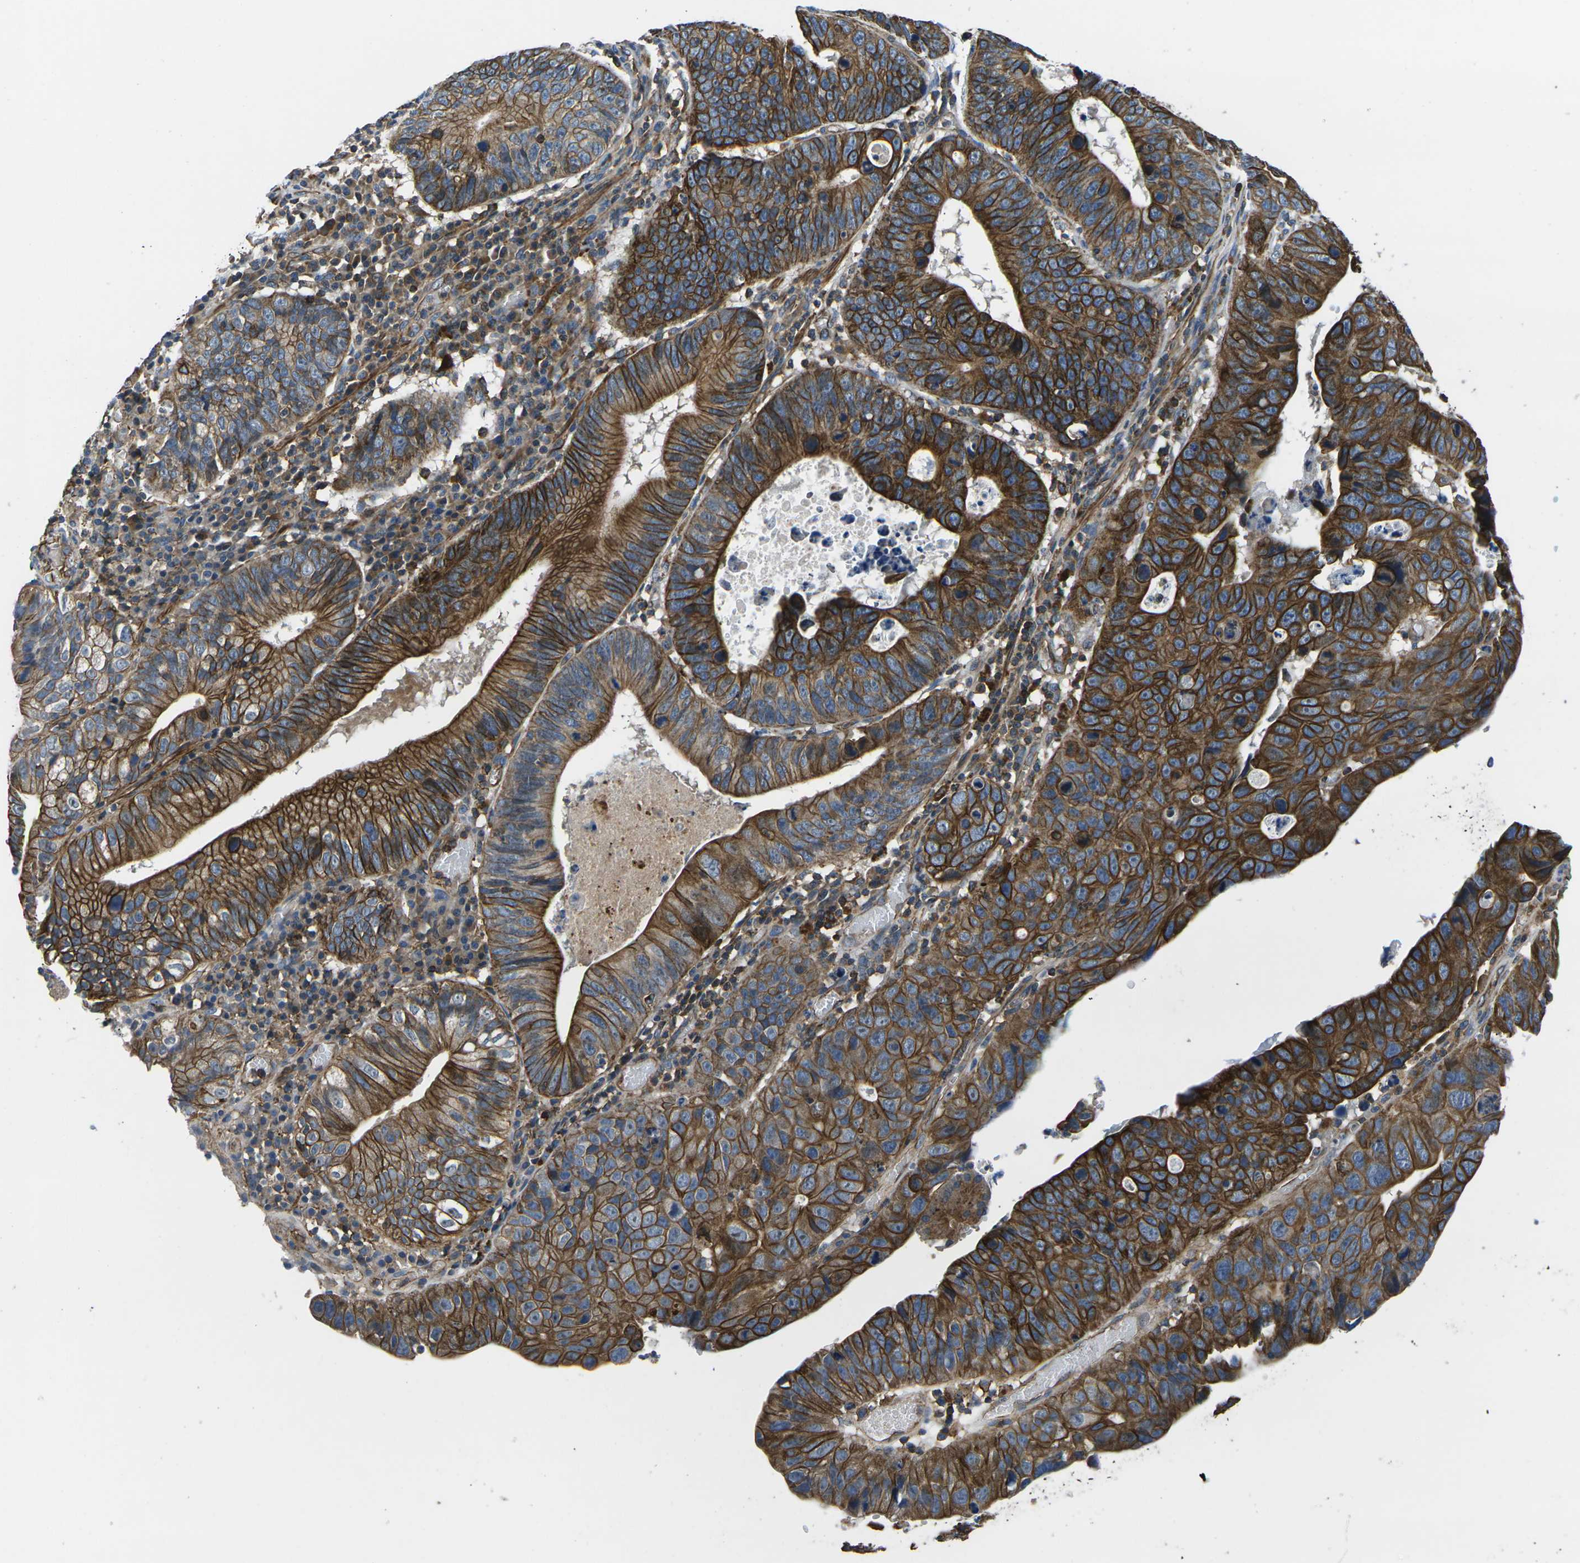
{"staining": {"intensity": "strong", "quantity": ">75%", "location": "cytoplasmic/membranous"}, "tissue": "stomach cancer", "cell_type": "Tumor cells", "image_type": "cancer", "snomed": [{"axis": "morphology", "description": "Adenocarcinoma, NOS"}, {"axis": "topography", "description": "Stomach"}], "caption": "A brown stain labels strong cytoplasmic/membranous positivity of a protein in human adenocarcinoma (stomach) tumor cells.", "gene": "KCNJ15", "patient": {"sex": "male", "age": 59}}